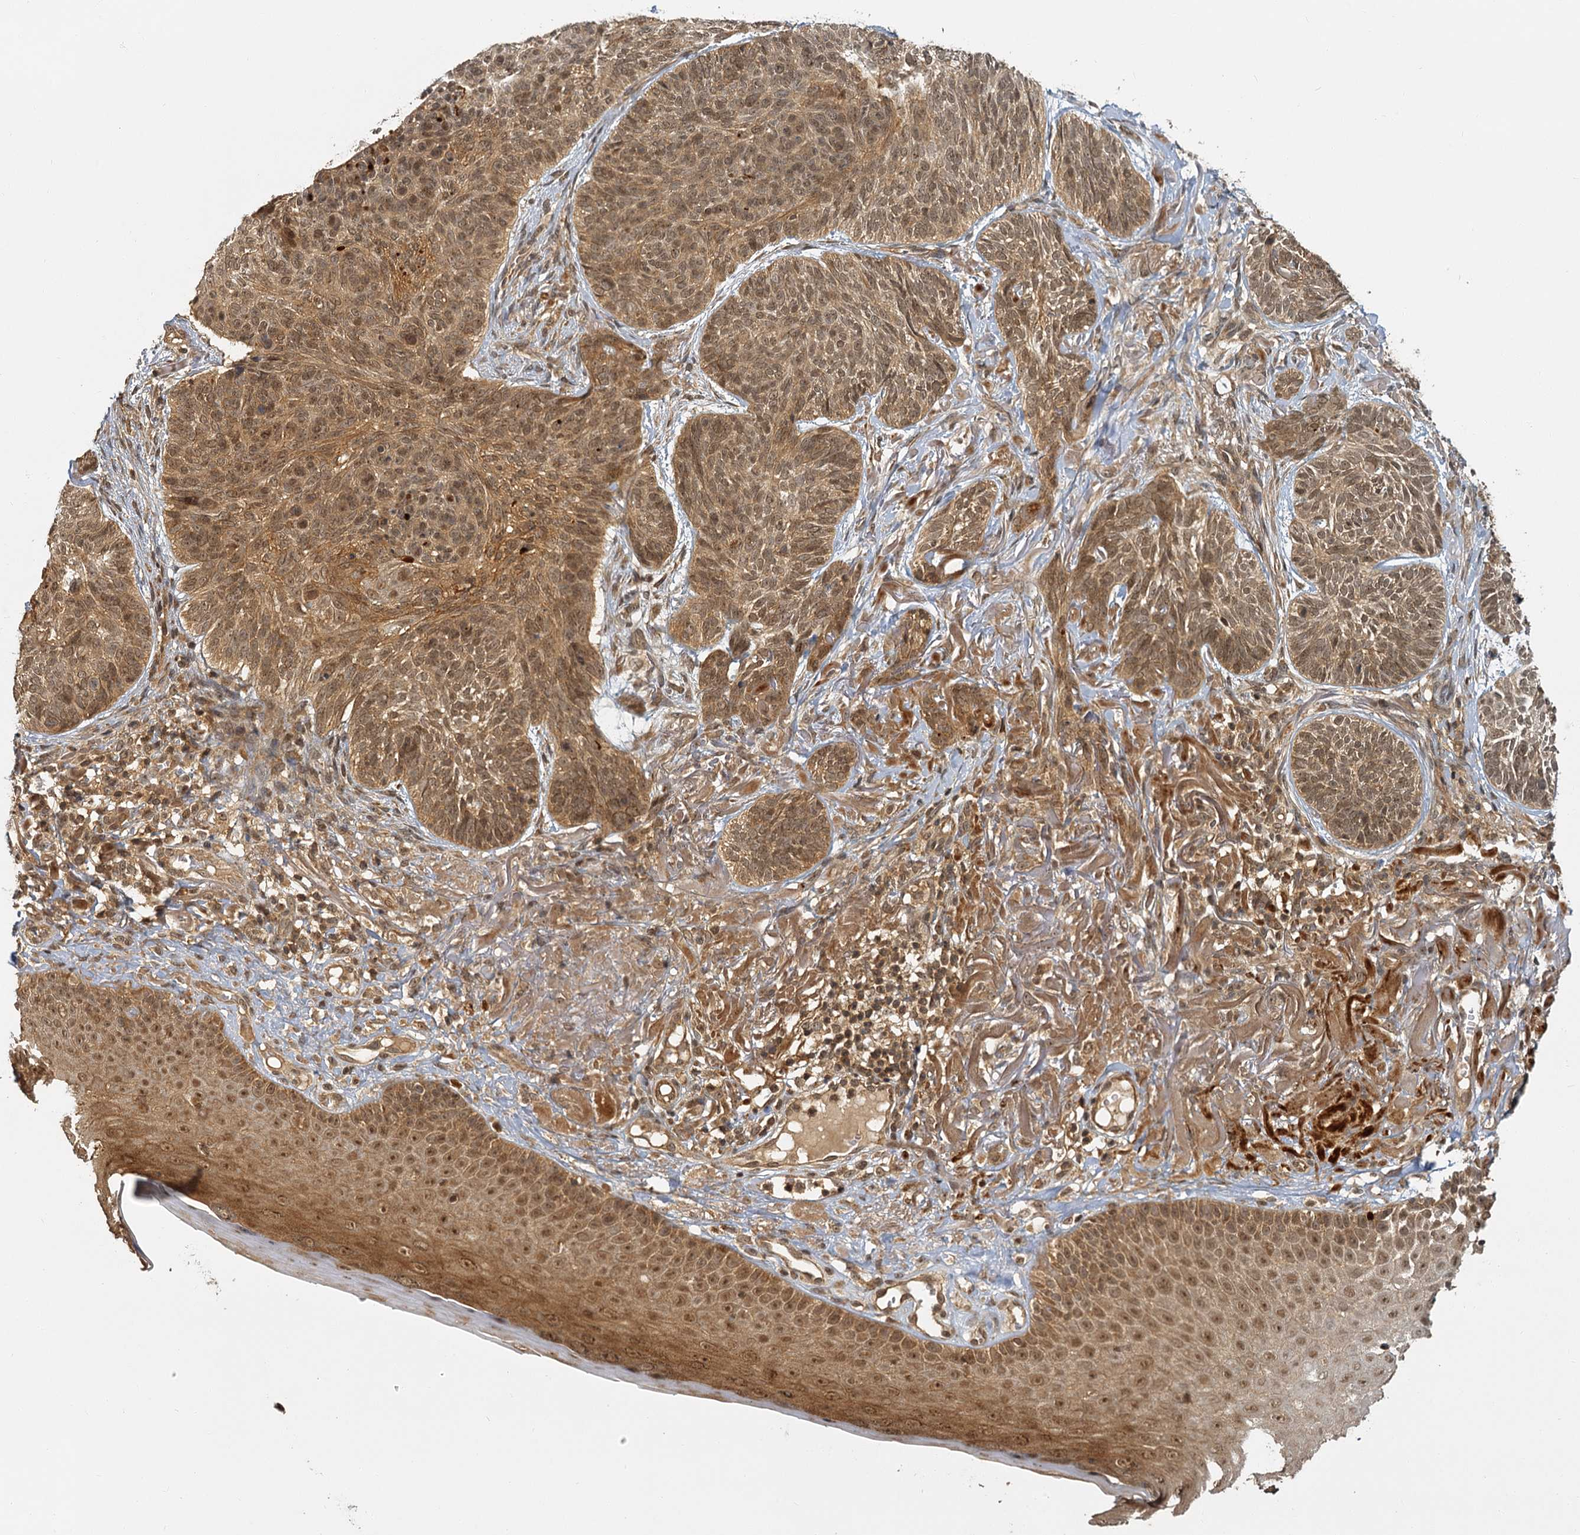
{"staining": {"intensity": "moderate", "quantity": ">75%", "location": "cytoplasmic/membranous,nuclear"}, "tissue": "skin cancer", "cell_type": "Tumor cells", "image_type": "cancer", "snomed": [{"axis": "morphology", "description": "Normal tissue, NOS"}, {"axis": "morphology", "description": "Basal cell carcinoma"}, {"axis": "topography", "description": "Skin"}], "caption": "High-magnification brightfield microscopy of skin cancer (basal cell carcinoma) stained with DAB (brown) and counterstained with hematoxylin (blue). tumor cells exhibit moderate cytoplasmic/membranous and nuclear expression is identified in approximately>75% of cells. The protein of interest is shown in brown color, while the nuclei are stained blue.", "gene": "ZNF549", "patient": {"sex": "male", "age": 66}}